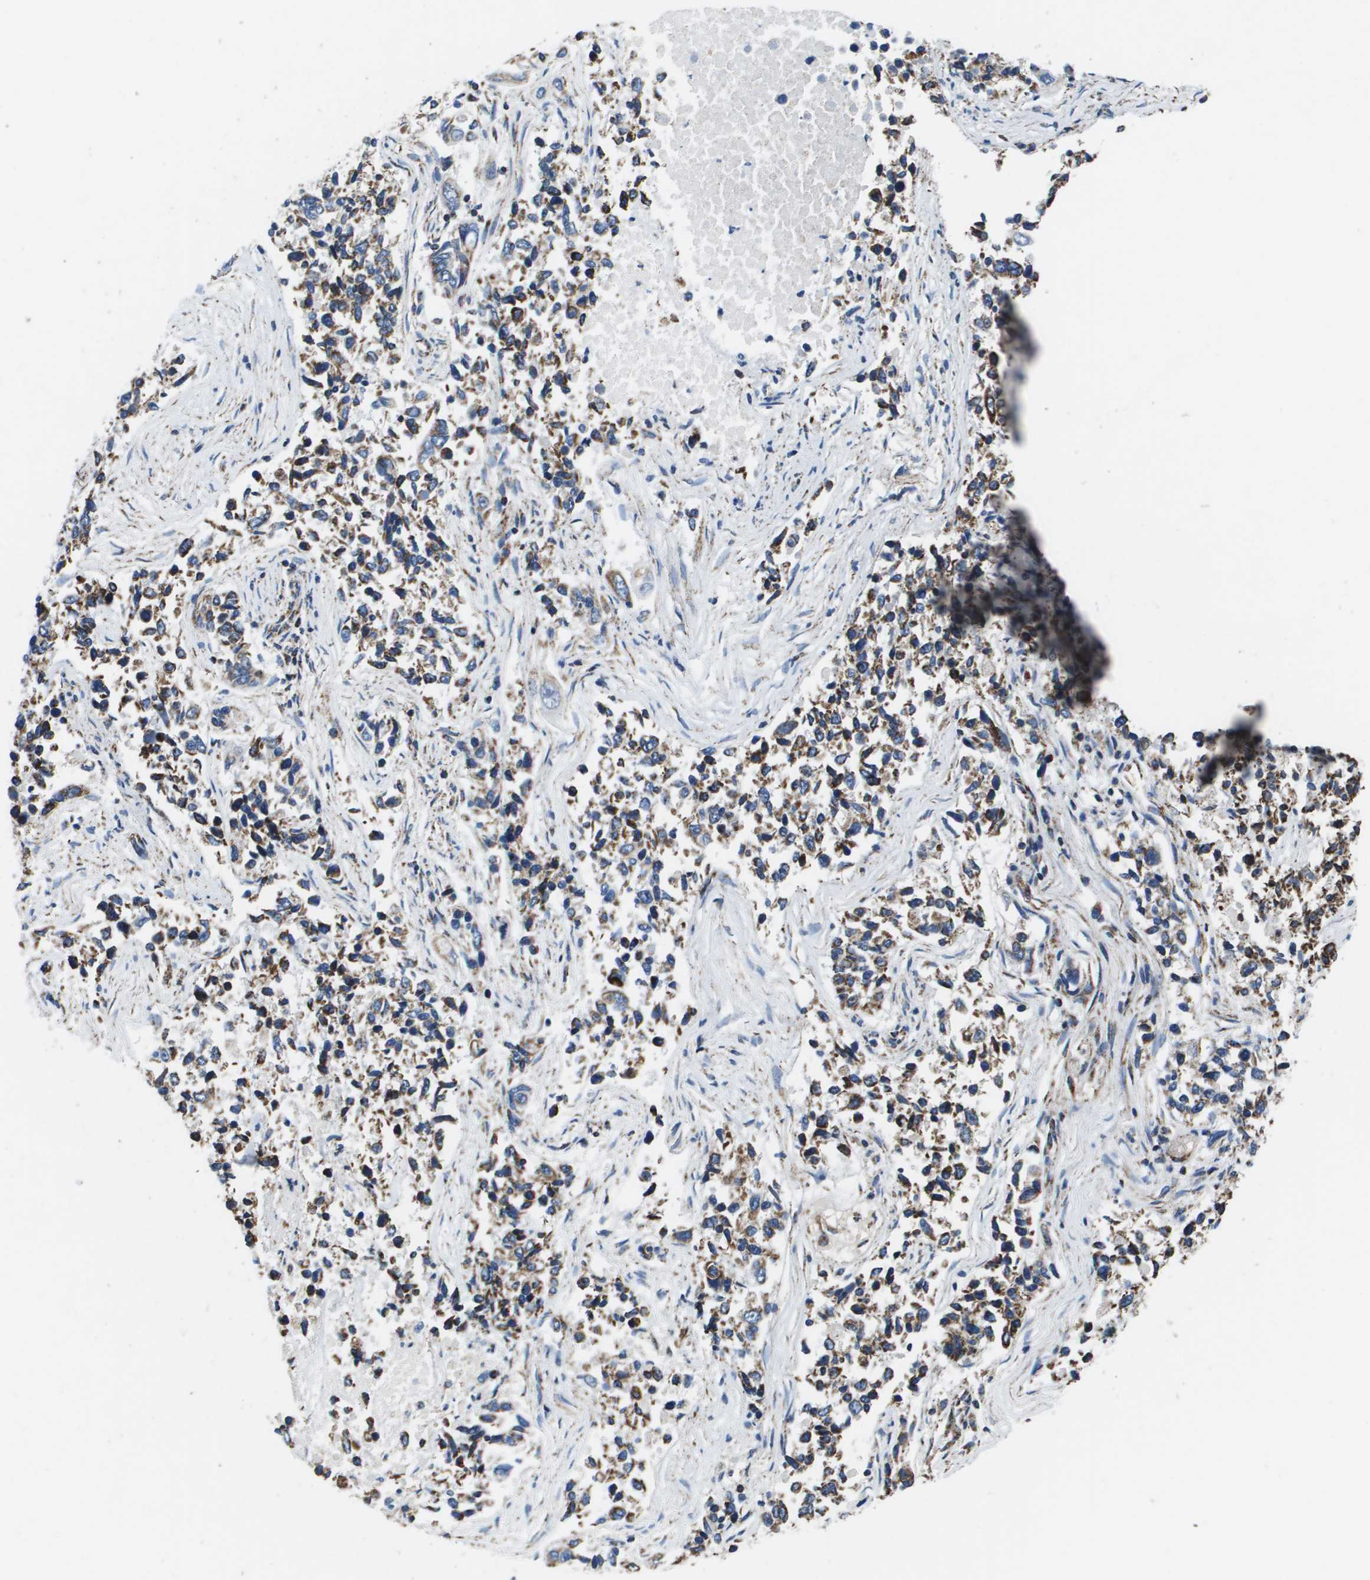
{"staining": {"intensity": "strong", "quantity": ">75%", "location": "cytoplasmic/membranous"}, "tissue": "lung cancer", "cell_type": "Tumor cells", "image_type": "cancer", "snomed": [{"axis": "morphology", "description": "Adenocarcinoma, NOS"}, {"axis": "topography", "description": "Lung"}], "caption": "IHC photomicrograph of lung cancer stained for a protein (brown), which shows high levels of strong cytoplasmic/membranous expression in approximately >75% of tumor cells.", "gene": "ATP5F1B", "patient": {"sex": "male", "age": 84}}